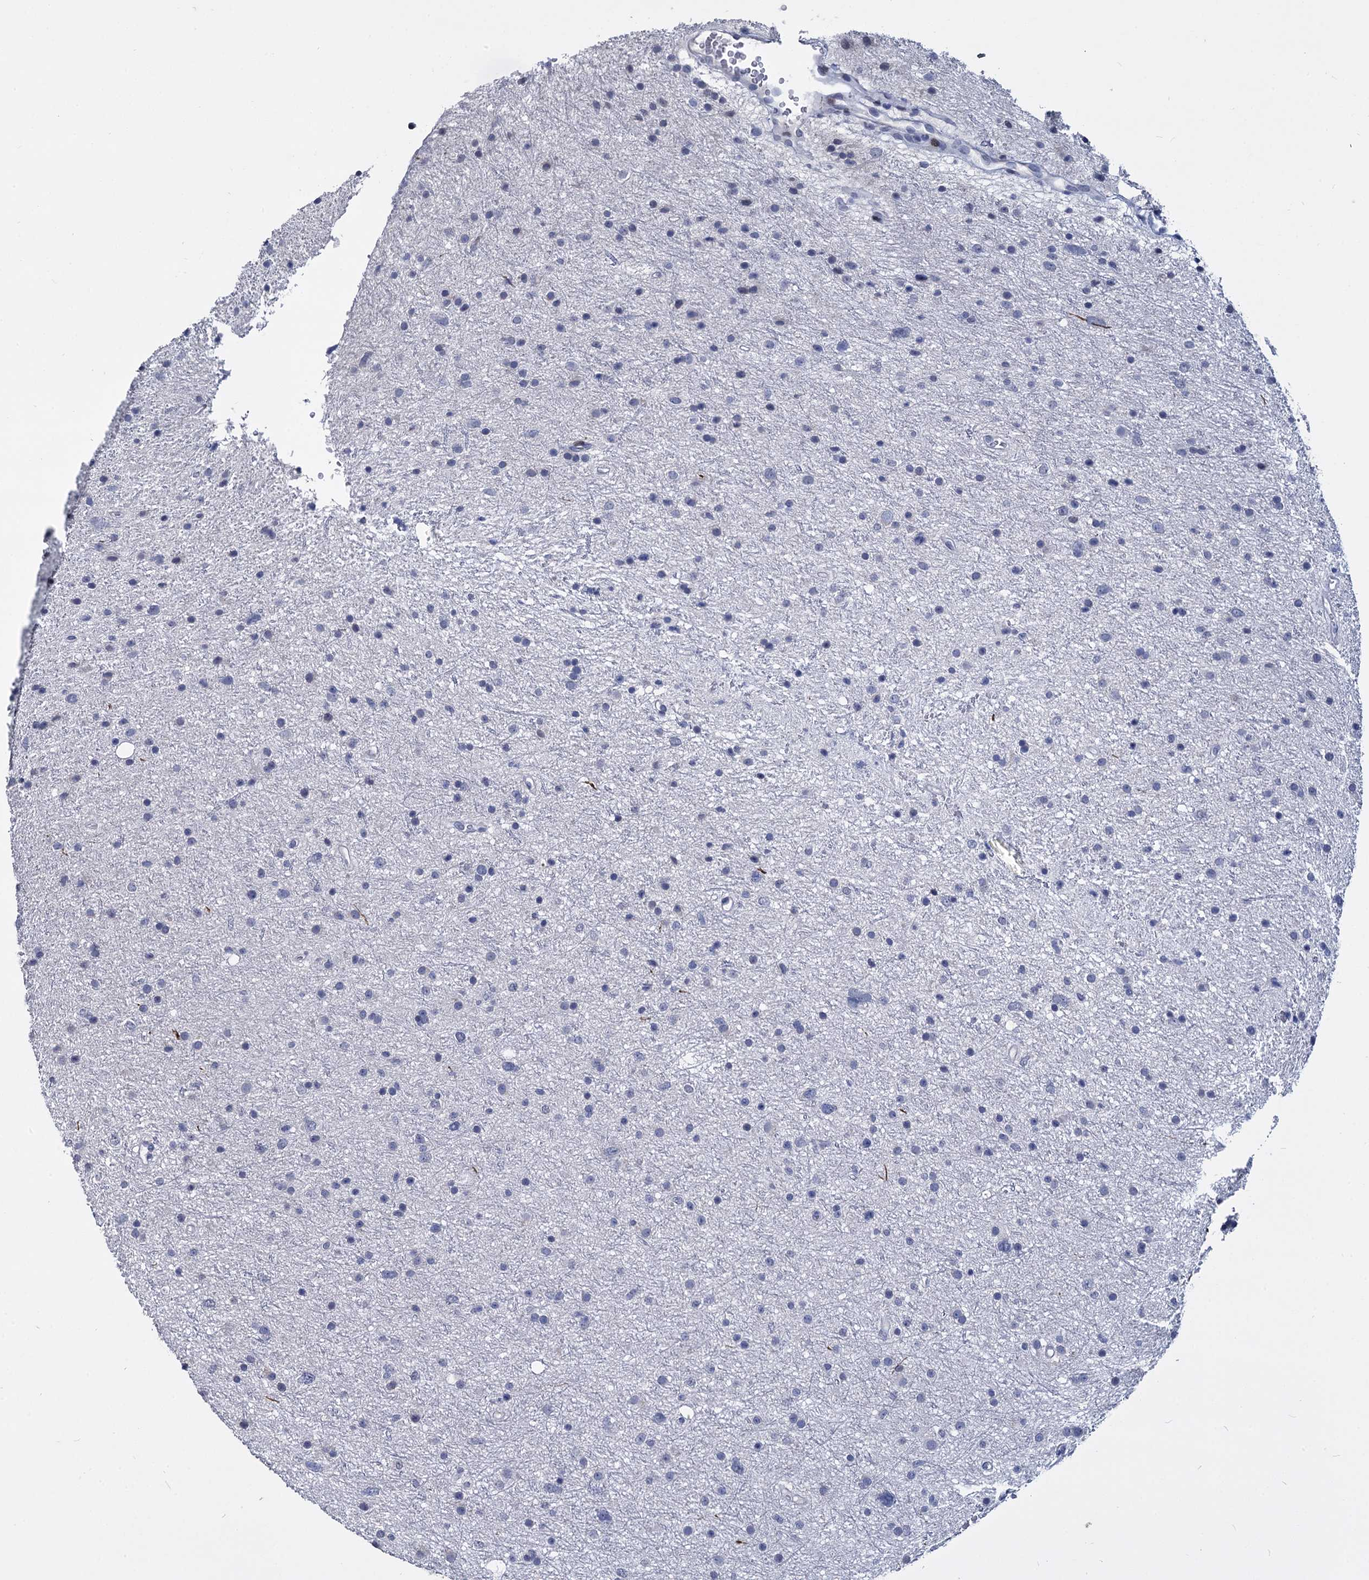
{"staining": {"intensity": "negative", "quantity": "none", "location": "none"}, "tissue": "glioma", "cell_type": "Tumor cells", "image_type": "cancer", "snomed": [{"axis": "morphology", "description": "Glioma, malignant, Low grade"}, {"axis": "topography", "description": "Cerebral cortex"}], "caption": "A high-resolution micrograph shows immunohistochemistry (IHC) staining of malignant low-grade glioma, which reveals no significant expression in tumor cells.", "gene": "MAGEA4", "patient": {"sex": "female", "age": 39}}